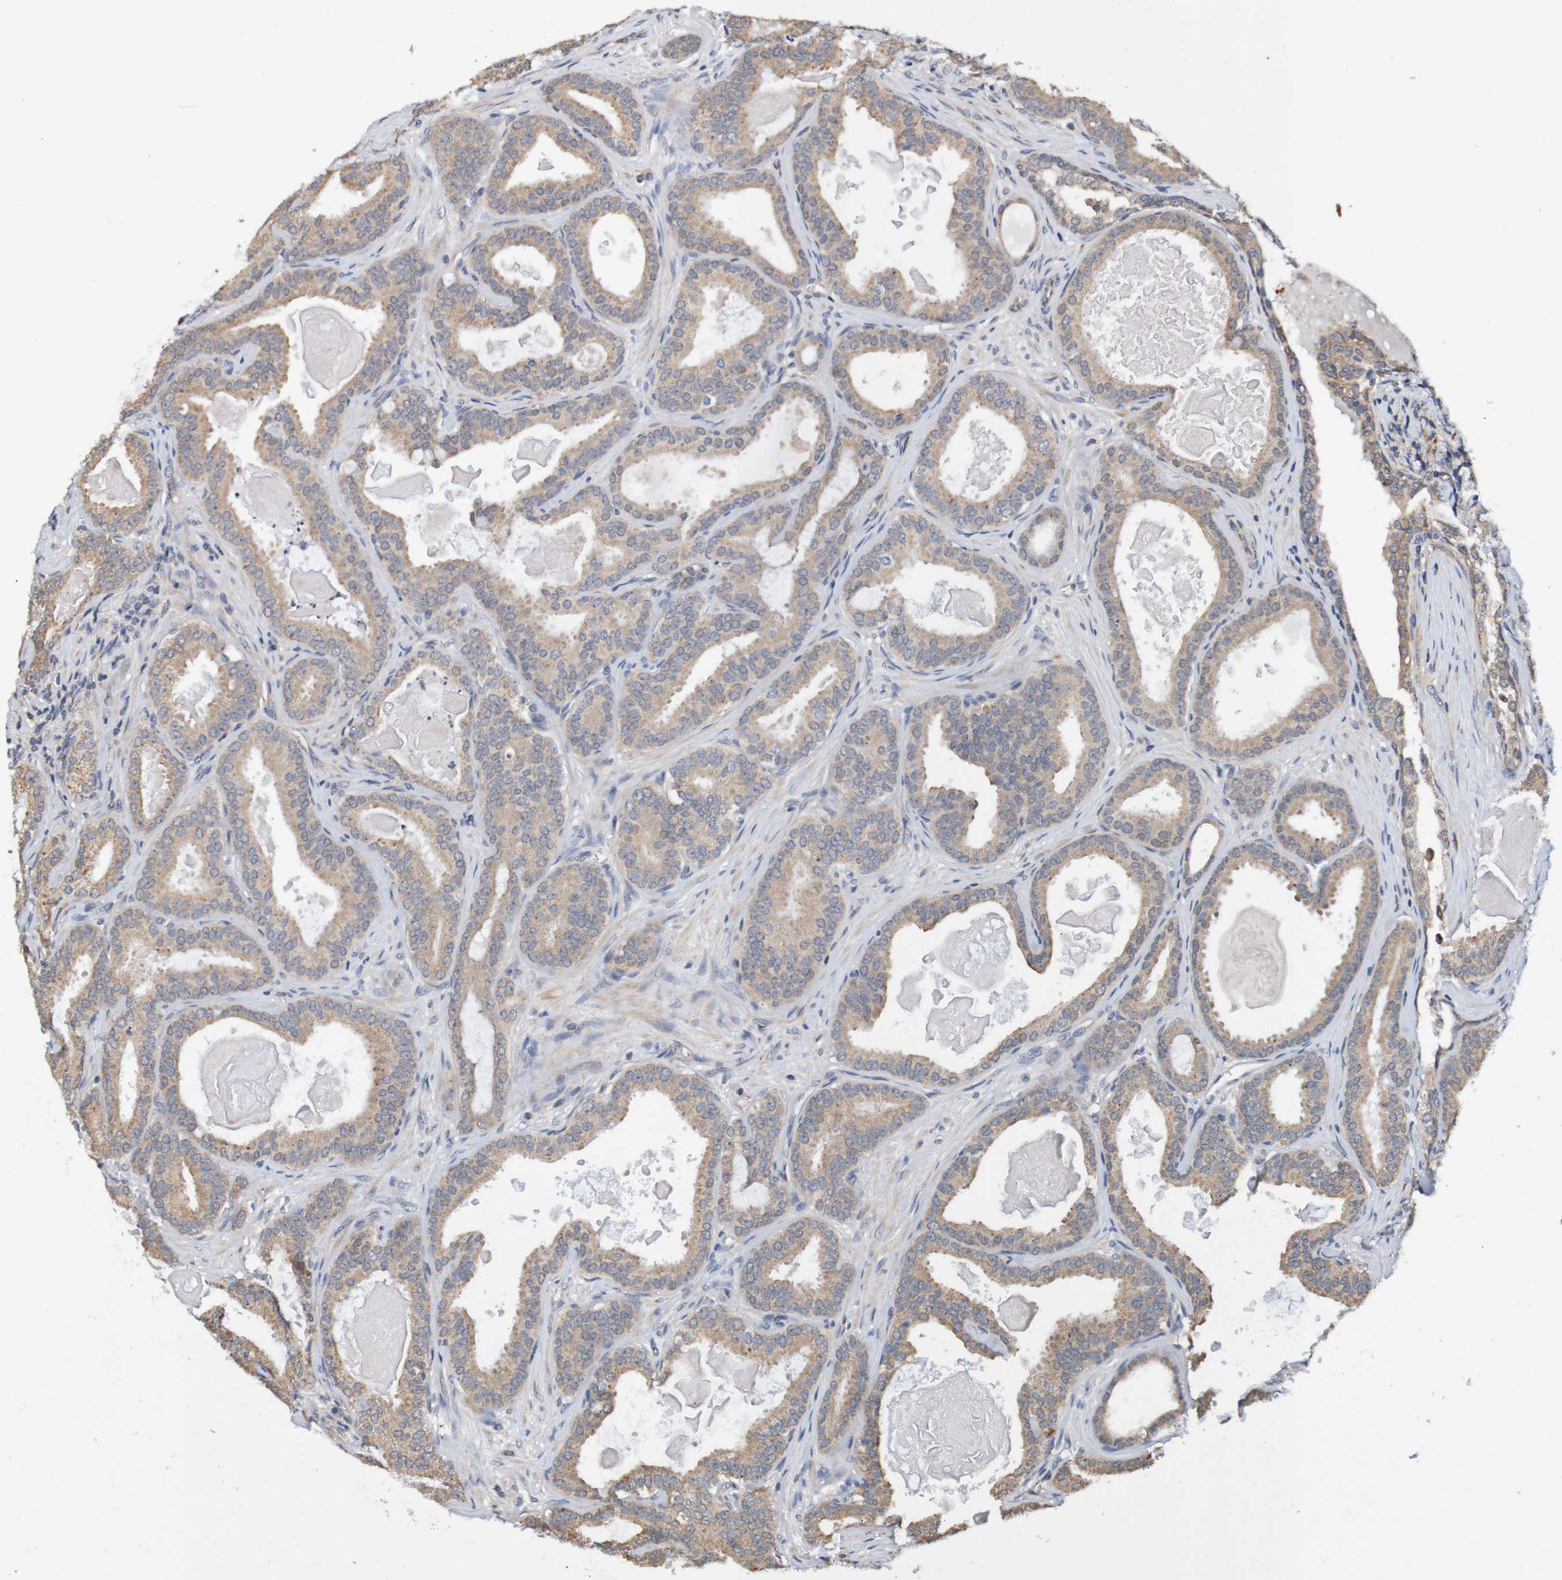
{"staining": {"intensity": "weak", "quantity": ">75%", "location": "cytoplasmic/membranous"}, "tissue": "prostate cancer", "cell_type": "Tumor cells", "image_type": "cancer", "snomed": [{"axis": "morphology", "description": "Adenocarcinoma, High grade"}, {"axis": "topography", "description": "Prostate"}], "caption": "Protein expression analysis of prostate cancer displays weak cytoplasmic/membranous positivity in about >75% of tumor cells. The staining was performed using DAB, with brown indicating positive protein expression. Nuclei are stained blue with hematoxylin.", "gene": "AXIN1", "patient": {"sex": "male", "age": 60}}